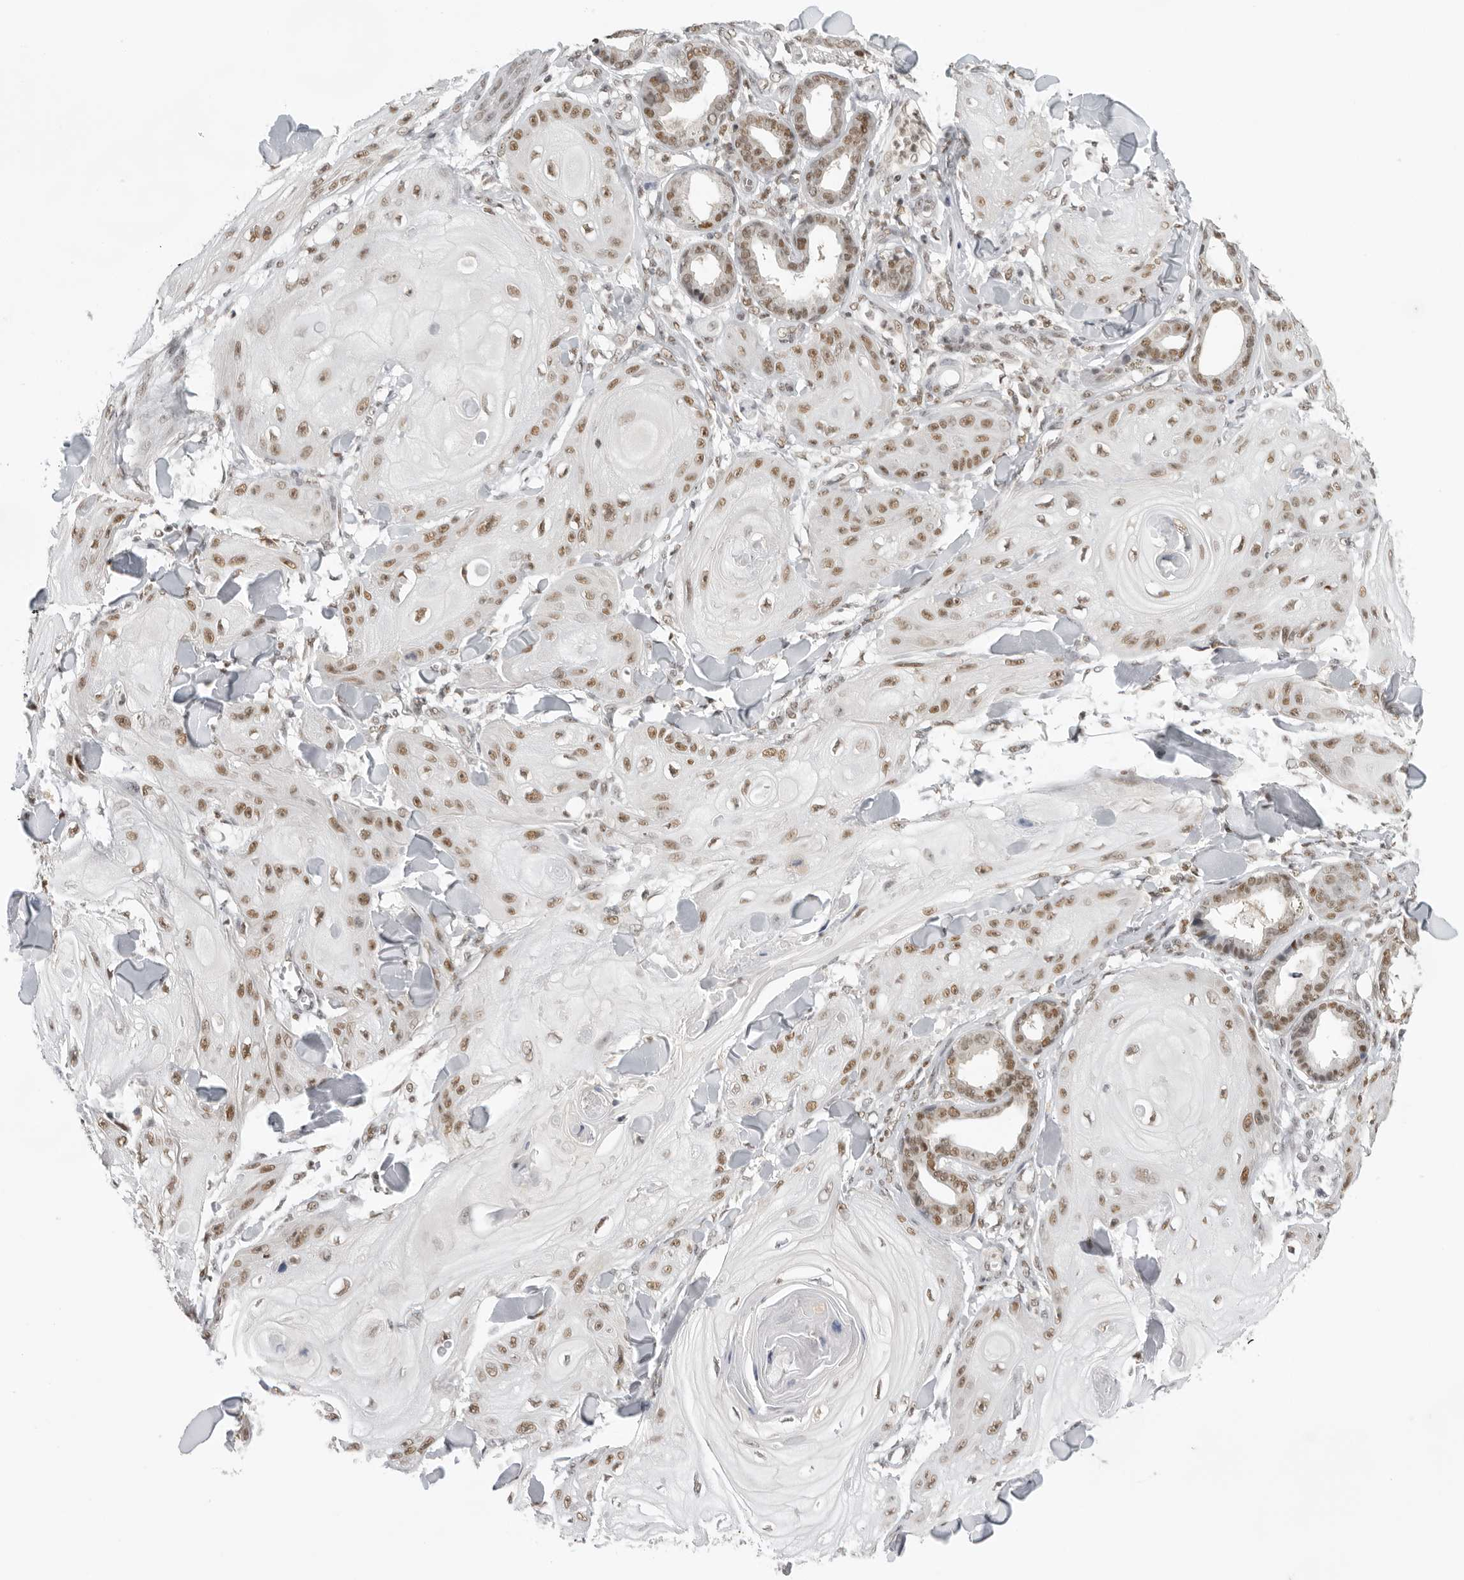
{"staining": {"intensity": "moderate", "quantity": ">75%", "location": "nuclear"}, "tissue": "skin cancer", "cell_type": "Tumor cells", "image_type": "cancer", "snomed": [{"axis": "morphology", "description": "Squamous cell carcinoma, NOS"}, {"axis": "topography", "description": "Skin"}], "caption": "Immunohistochemistry histopathology image of skin cancer stained for a protein (brown), which shows medium levels of moderate nuclear positivity in about >75% of tumor cells.", "gene": "RPA2", "patient": {"sex": "male", "age": 74}}